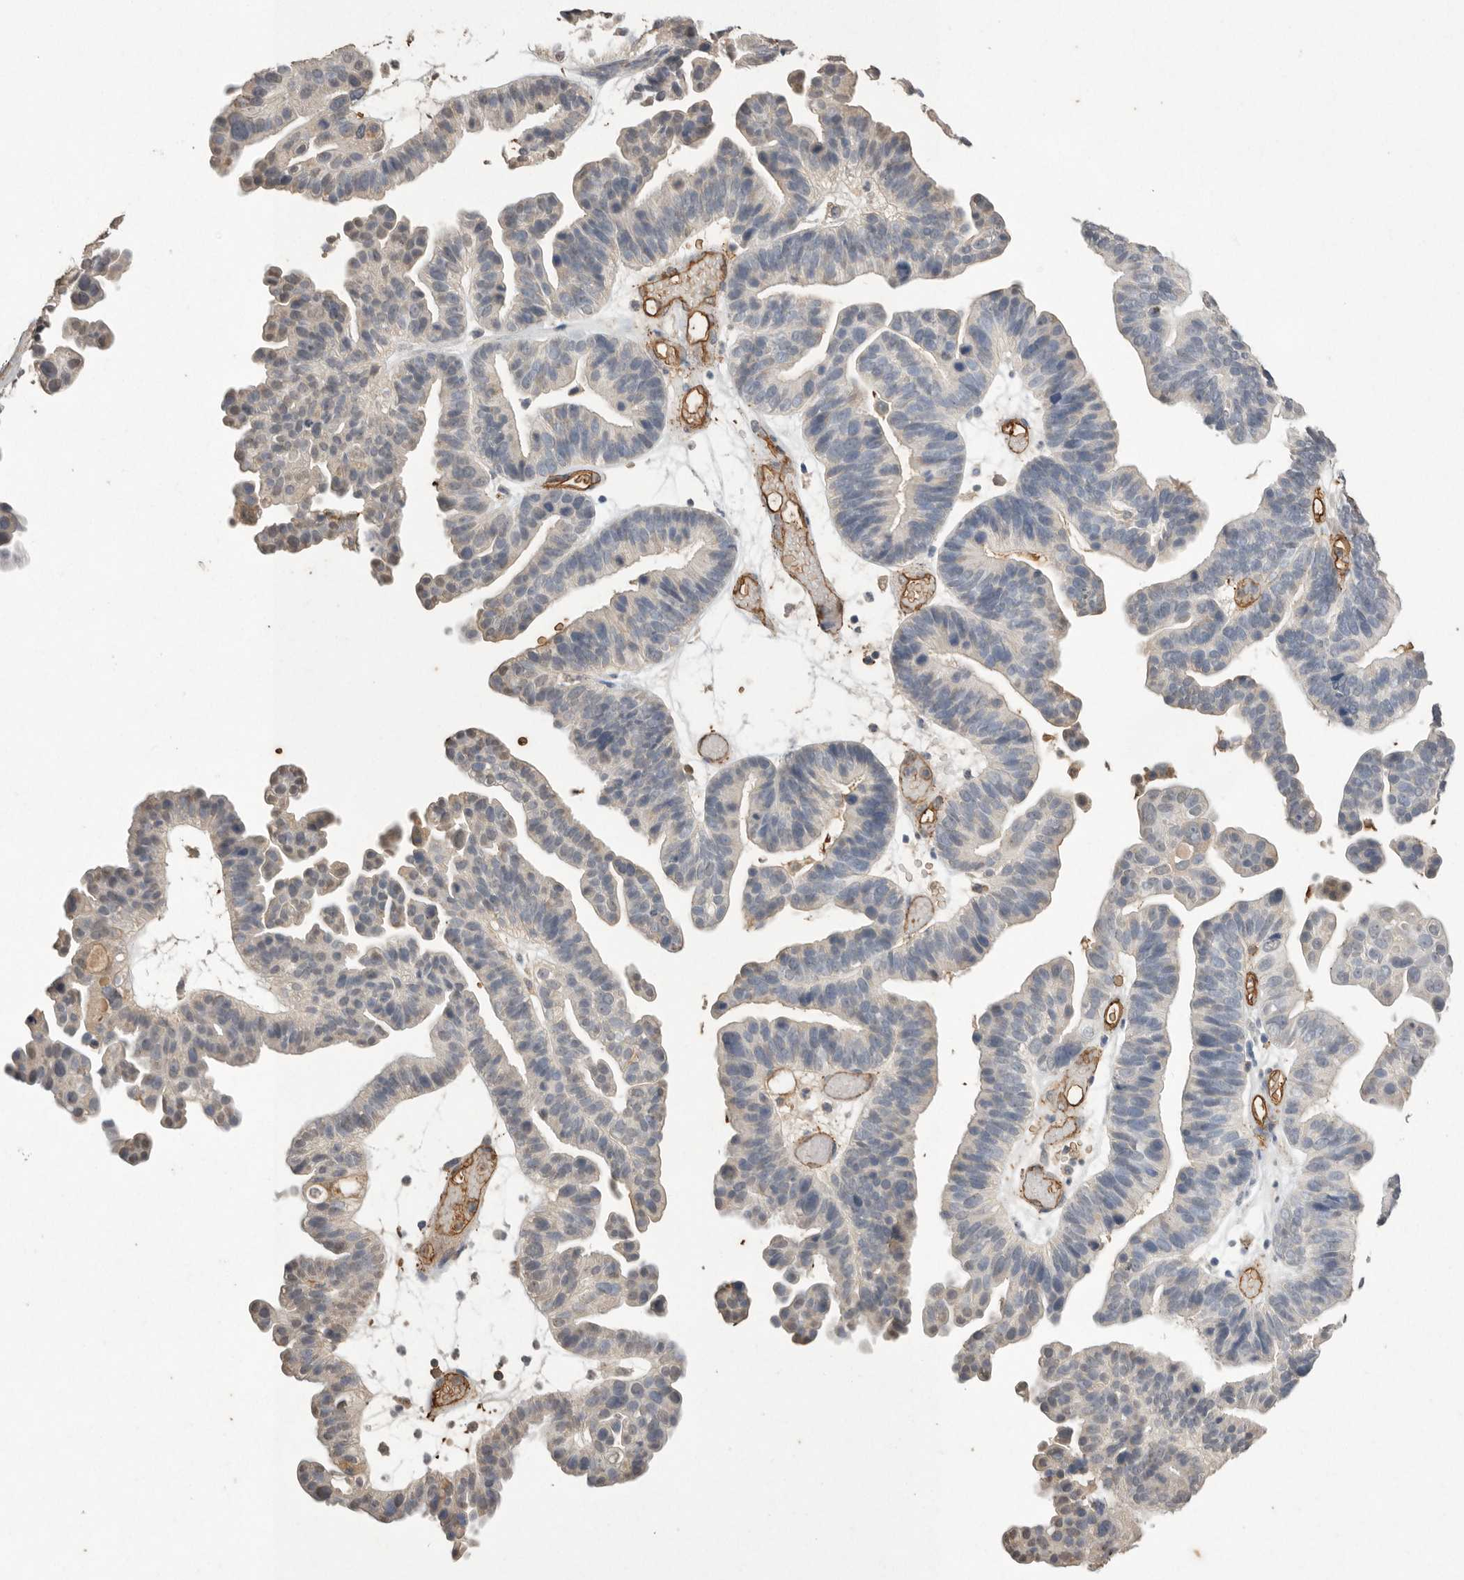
{"staining": {"intensity": "negative", "quantity": "none", "location": "none"}, "tissue": "ovarian cancer", "cell_type": "Tumor cells", "image_type": "cancer", "snomed": [{"axis": "morphology", "description": "Cystadenocarcinoma, serous, NOS"}, {"axis": "topography", "description": "Ovary"}], "caption": "IHC micrograph of ovarian cancer stained for a protein (brown), which displays no expression in tumor cells.", "gene": "IL27", "patient": {"sex": "female", "age": 56}}